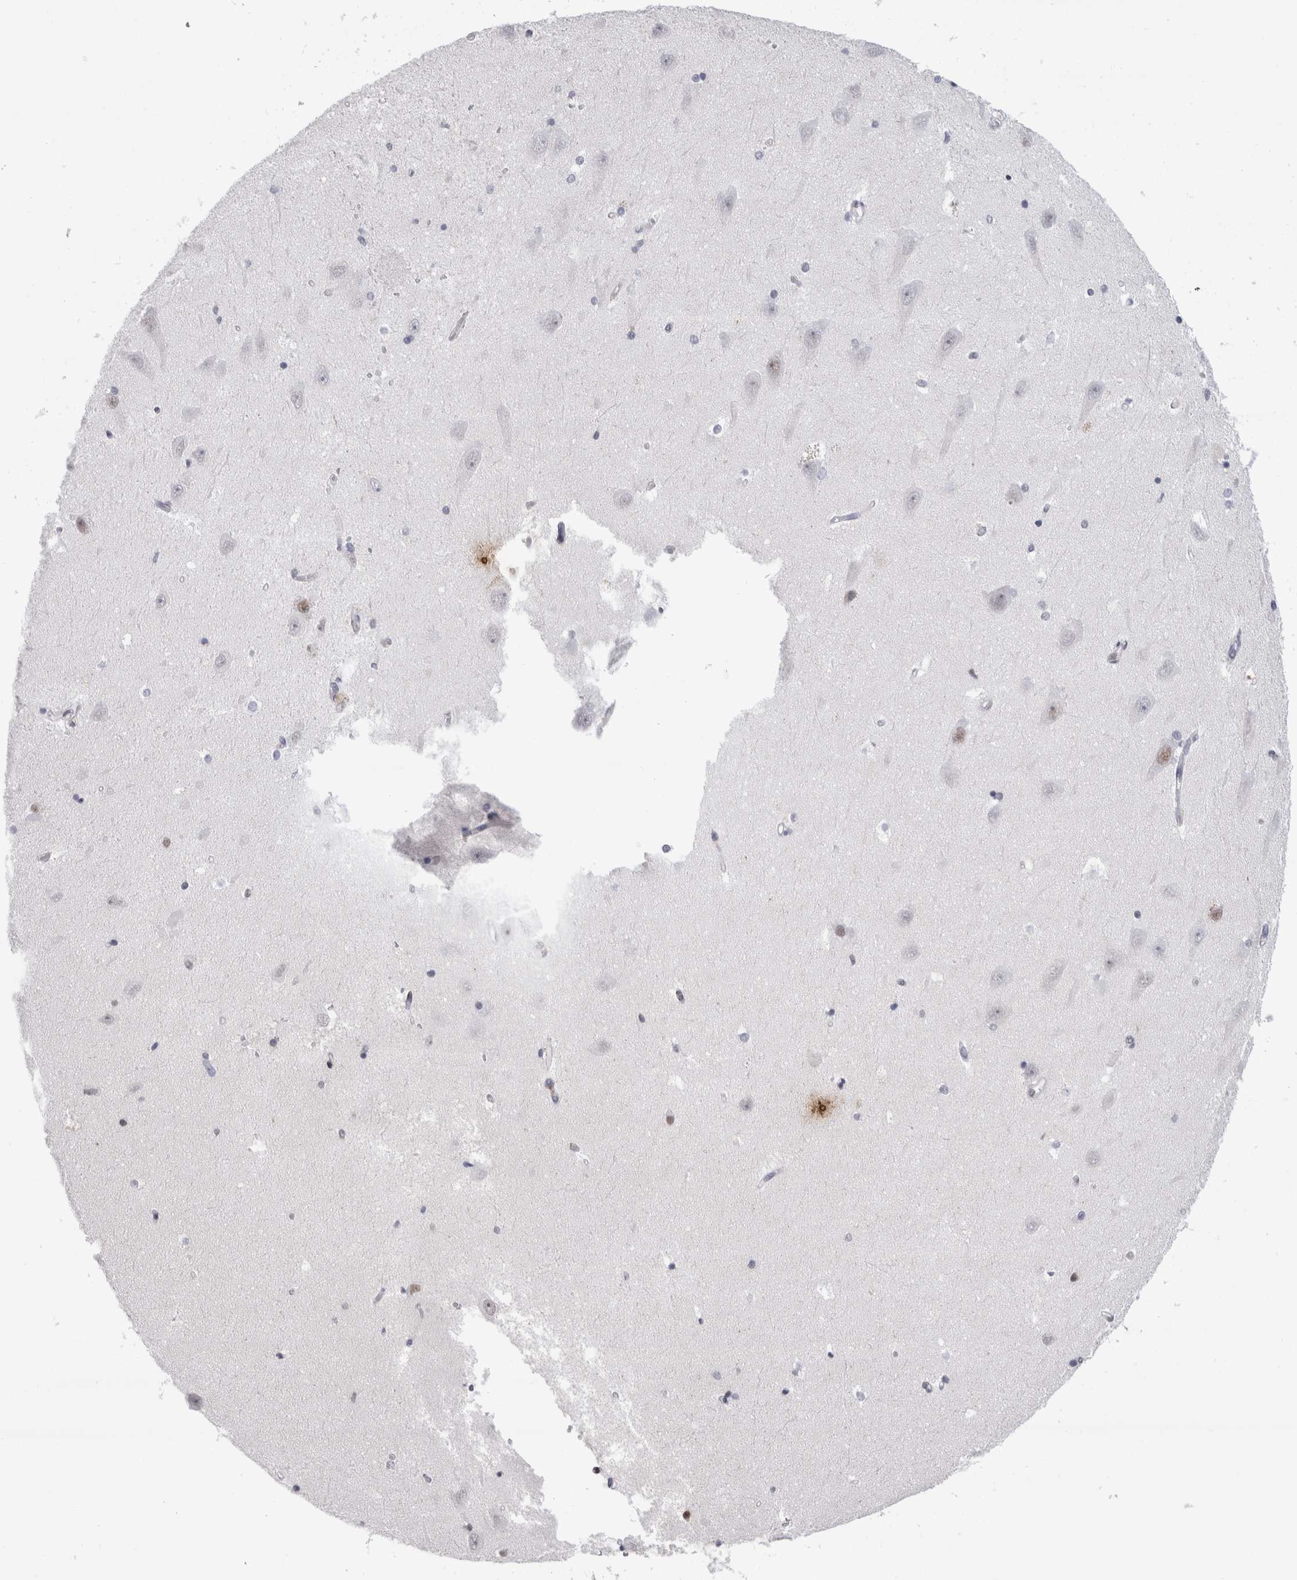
{"staining": {"intensity": "weak", "quantity": "<25%", "location": "nuclear"}, "tissue": "hippocampus", "cell_type": "Glial cells", "image_type": "normal", "snomed": [{"axis": "morphology", "description": "Normal tissue, NOS"}, {"axis": "topography", "description": "Hippocampus"}], "caption": "Image shows no significant protein staining in glial cells of normal hippocampus.", "gene": "RBM6", "patient": {"sex": "male", "age": 45}}